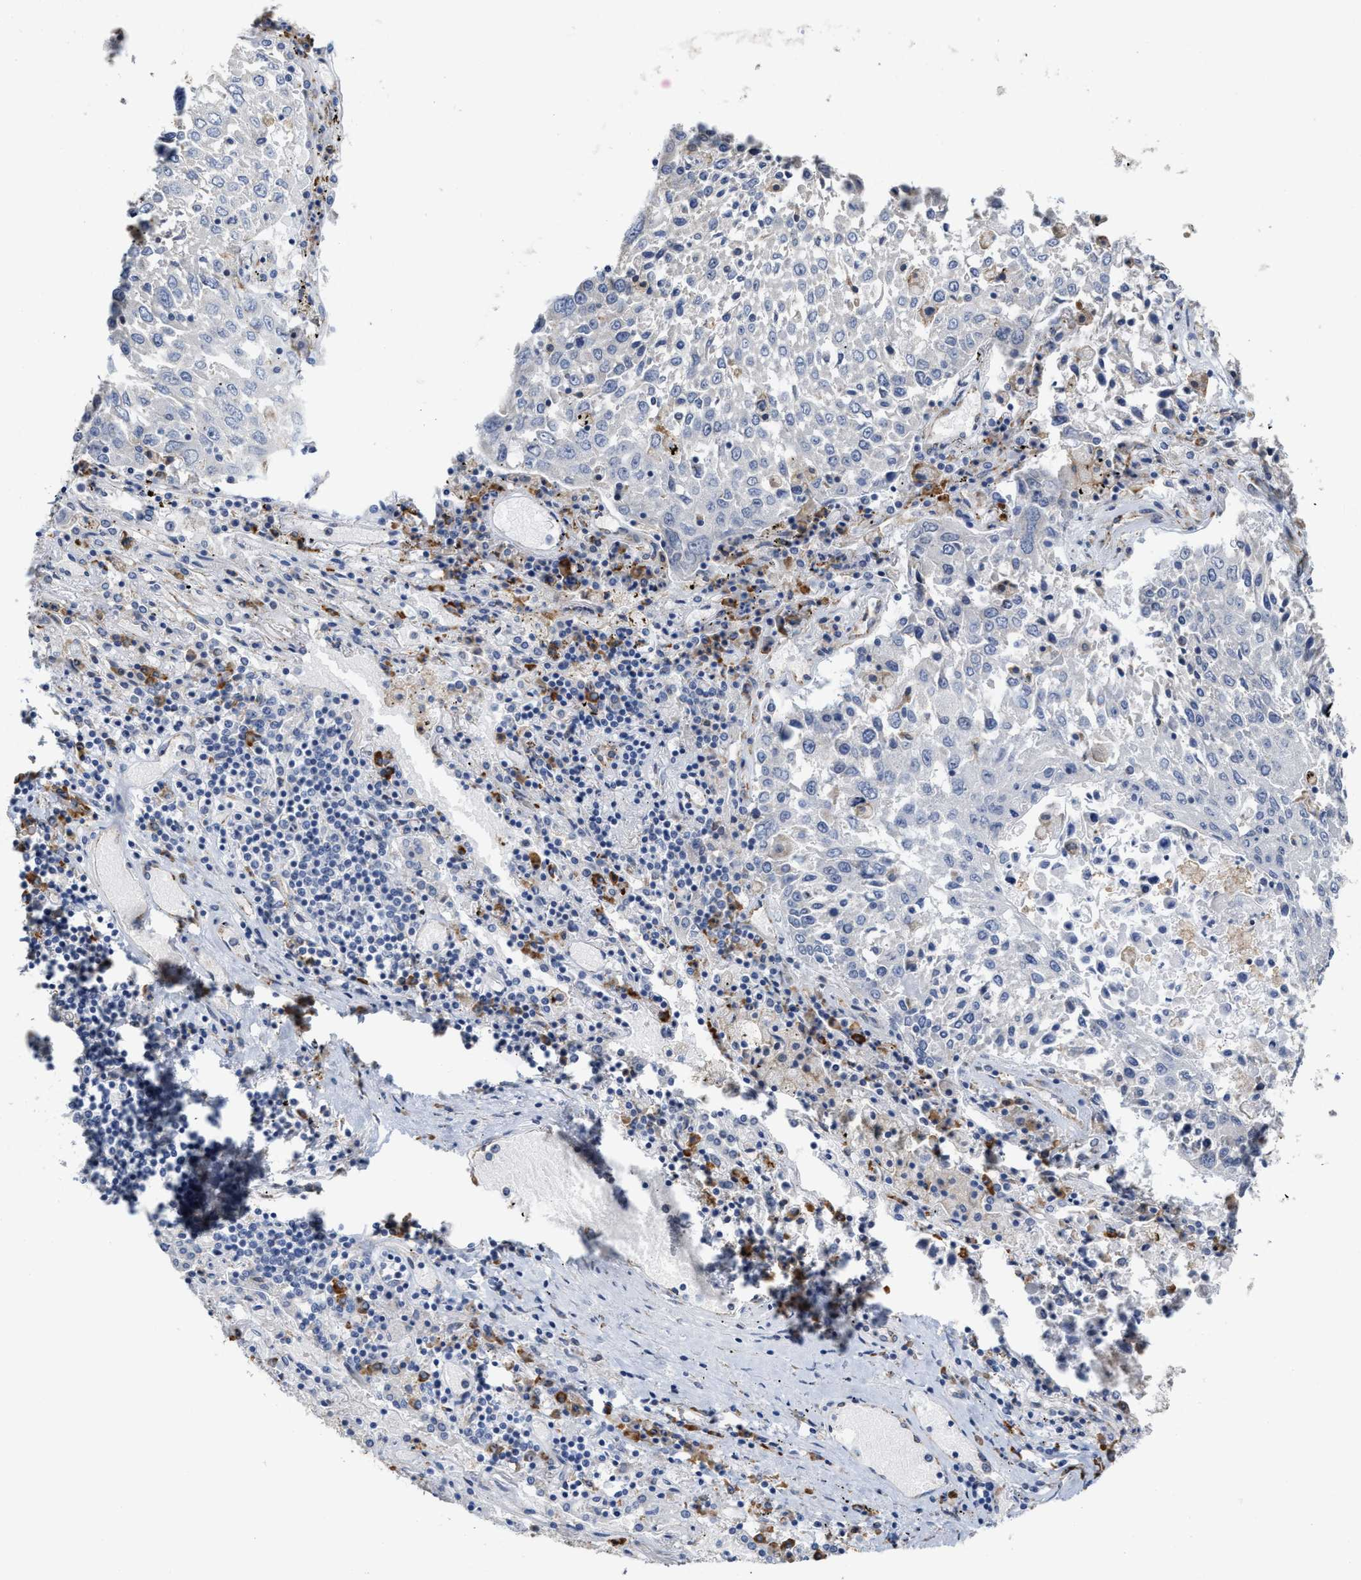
{"staining": {"intensity": "negative", "quantity": "none", "location": "none"}, "tissue": "lung cancer", "cell_type": "Tumor cells", "image_type": "cancer", "snomed": [{"axis": "morphology", "description": "Squamous cell carcinoma, NOS"}, {"axis": "topography", "description": "Lung"}], "caption": "Immunohistochemical staining of lung squamous cell carcinoma displays no significant staining in tumor cells.", "gene": "RYR2", "patient": {"sex": "male", "age": 65}}